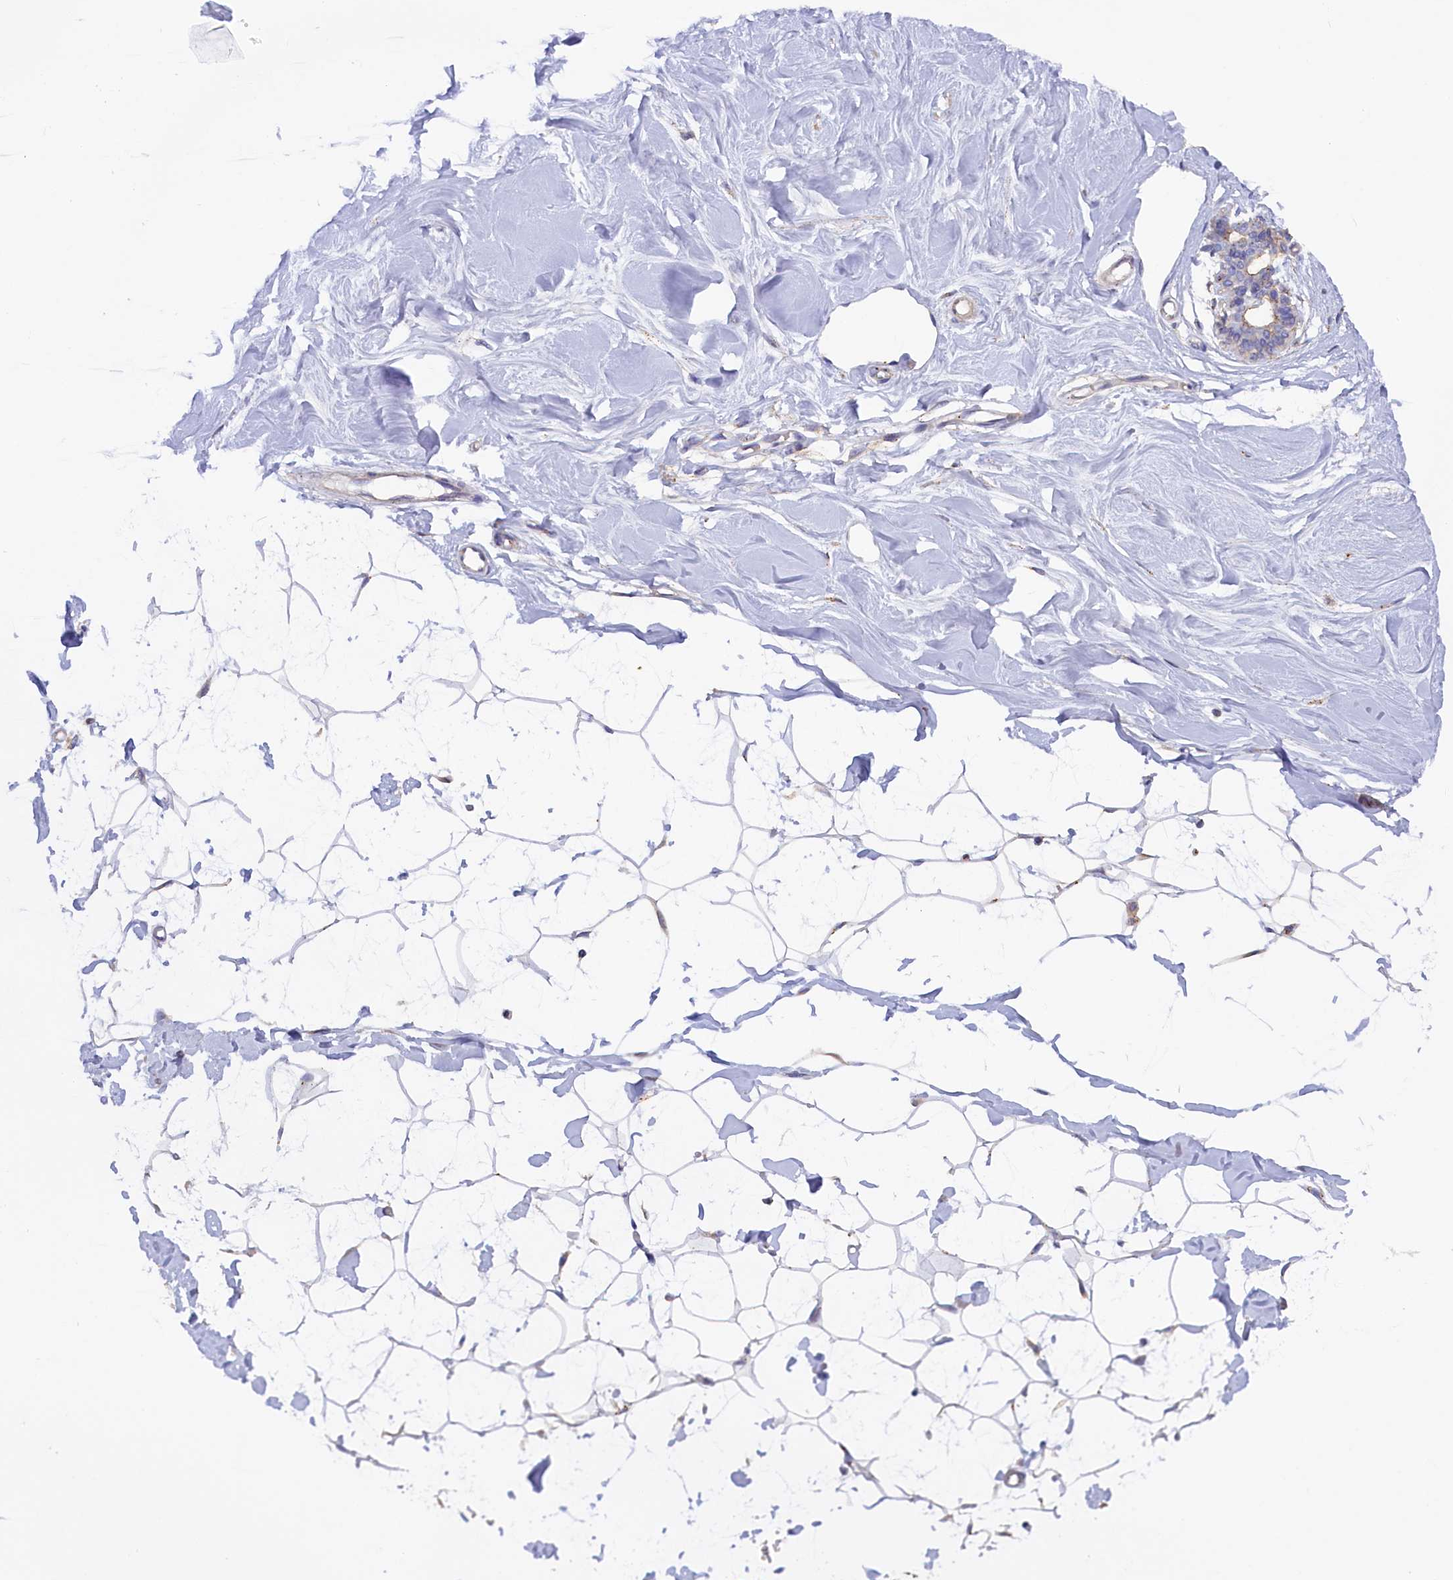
{"staining": {"intensity": "moderate", "quantity": "<25%", "location": "cytoplasmic/membranous"}, "tissue": "breast", "cell_type": "Adipocytes", "image_type": "normal", "snomed": [{"axis": "morphology", "description": "Normal tissue, NOS"}, {"axis": "topography", "description": "Breast"}], "caption": "Protein expression analysis of unremarkable breast exhibits moderate cytoplasmic/membranous expression in approximately <25% of adipocytes. (IHC, brightfield microscopy, high magnification).", "gene": "HYKK", "patient": {"sex": "female", "age": 27}}